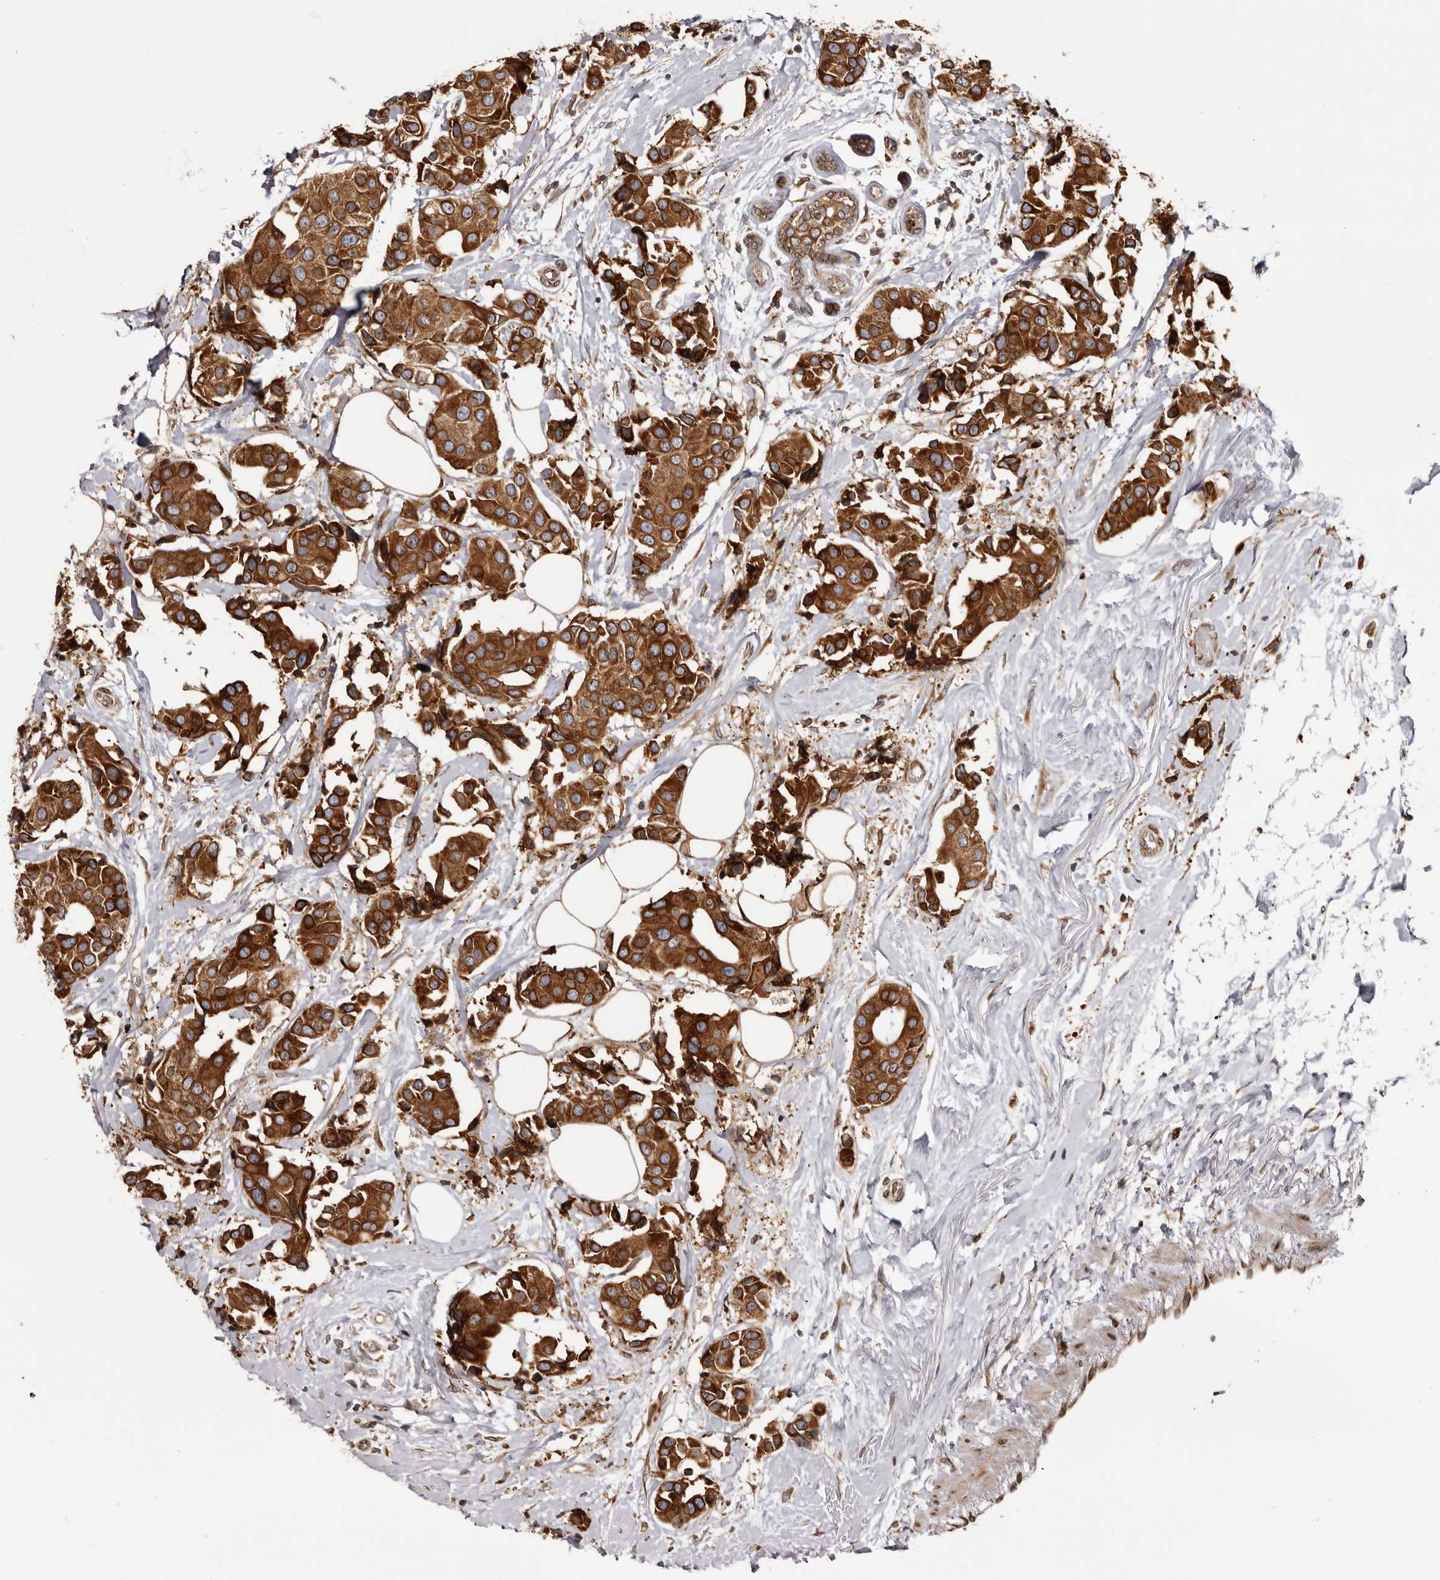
{"staining": {"intensity": "strong", "quantity": ">75%", "location": "cytoplasmic/membranous"}, "tissue": "breast cancer", "cell_type": "Tumor cells", "image_type": "cancer", "snomed": [{"axis": "morphology", "description": "Normal tissue, NOS"}, {"axis": "morphology", "description": "Duct carcinoma"}, {"axis": "topography", "description": "Breast"}], "caption": "Immunohistochemical staining of breast infiltrating ductal carcinoma displays high levels of strong cytoplasmic/membranous protein positivity in about >75% of tumor cells.", "gene": "C4orf3", "patient": {"sex": "female", "age": 39}}